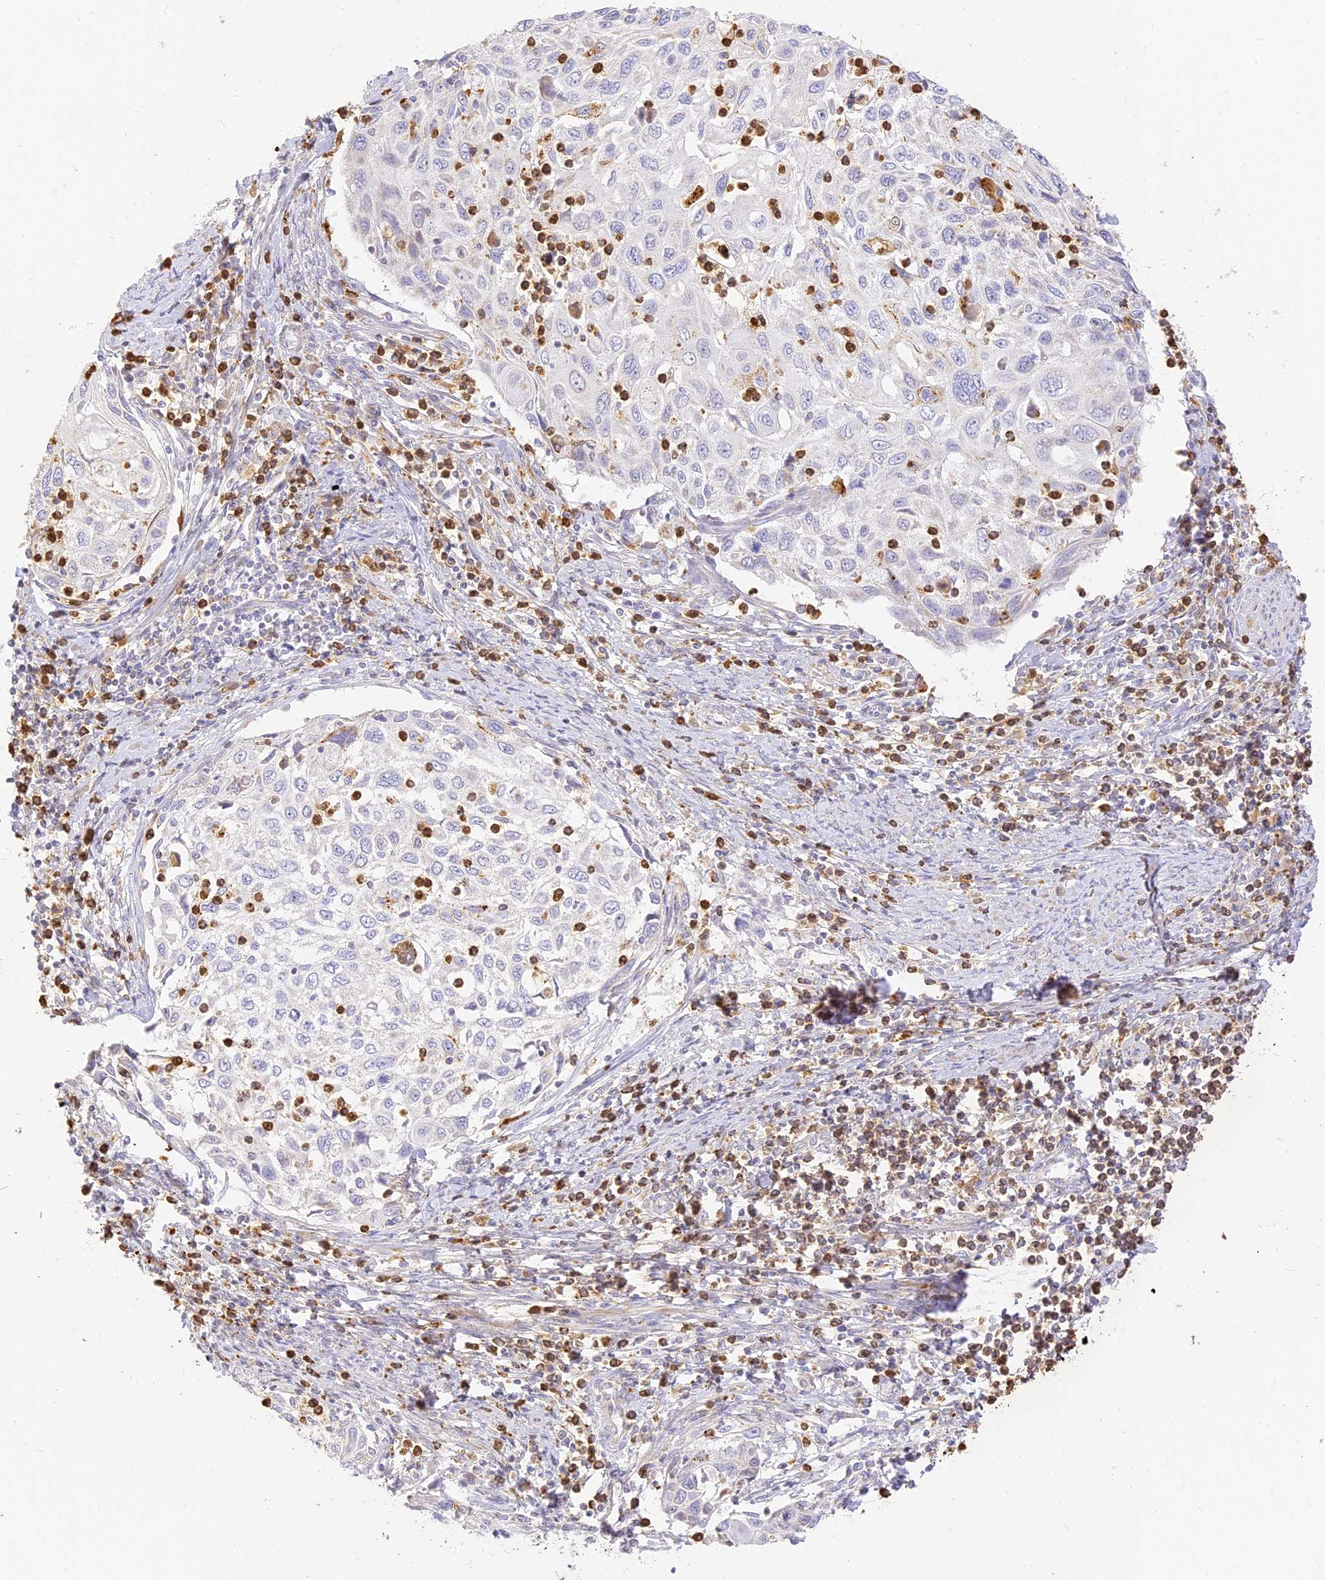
{"staining": {"intensity": "negative", "quantity": "none", "location": "none"}, "tissue": "cervical cancer", "cell_type": "Tumor cells", "image_type": "cancer", "snomed": [{"axis": "morphology", "description": "Squamous cell carcinoma, NOS"}, {"axis": "topography", "description": "Cervix"}], "caption": "This is a photomicrograph of immunohistochemistry staining of squamous cell carcinoma (cervical), which shows no positivity in tumor cells.", "gene": "LRRC15", "patient": {"sex": "female", "age": 70}}